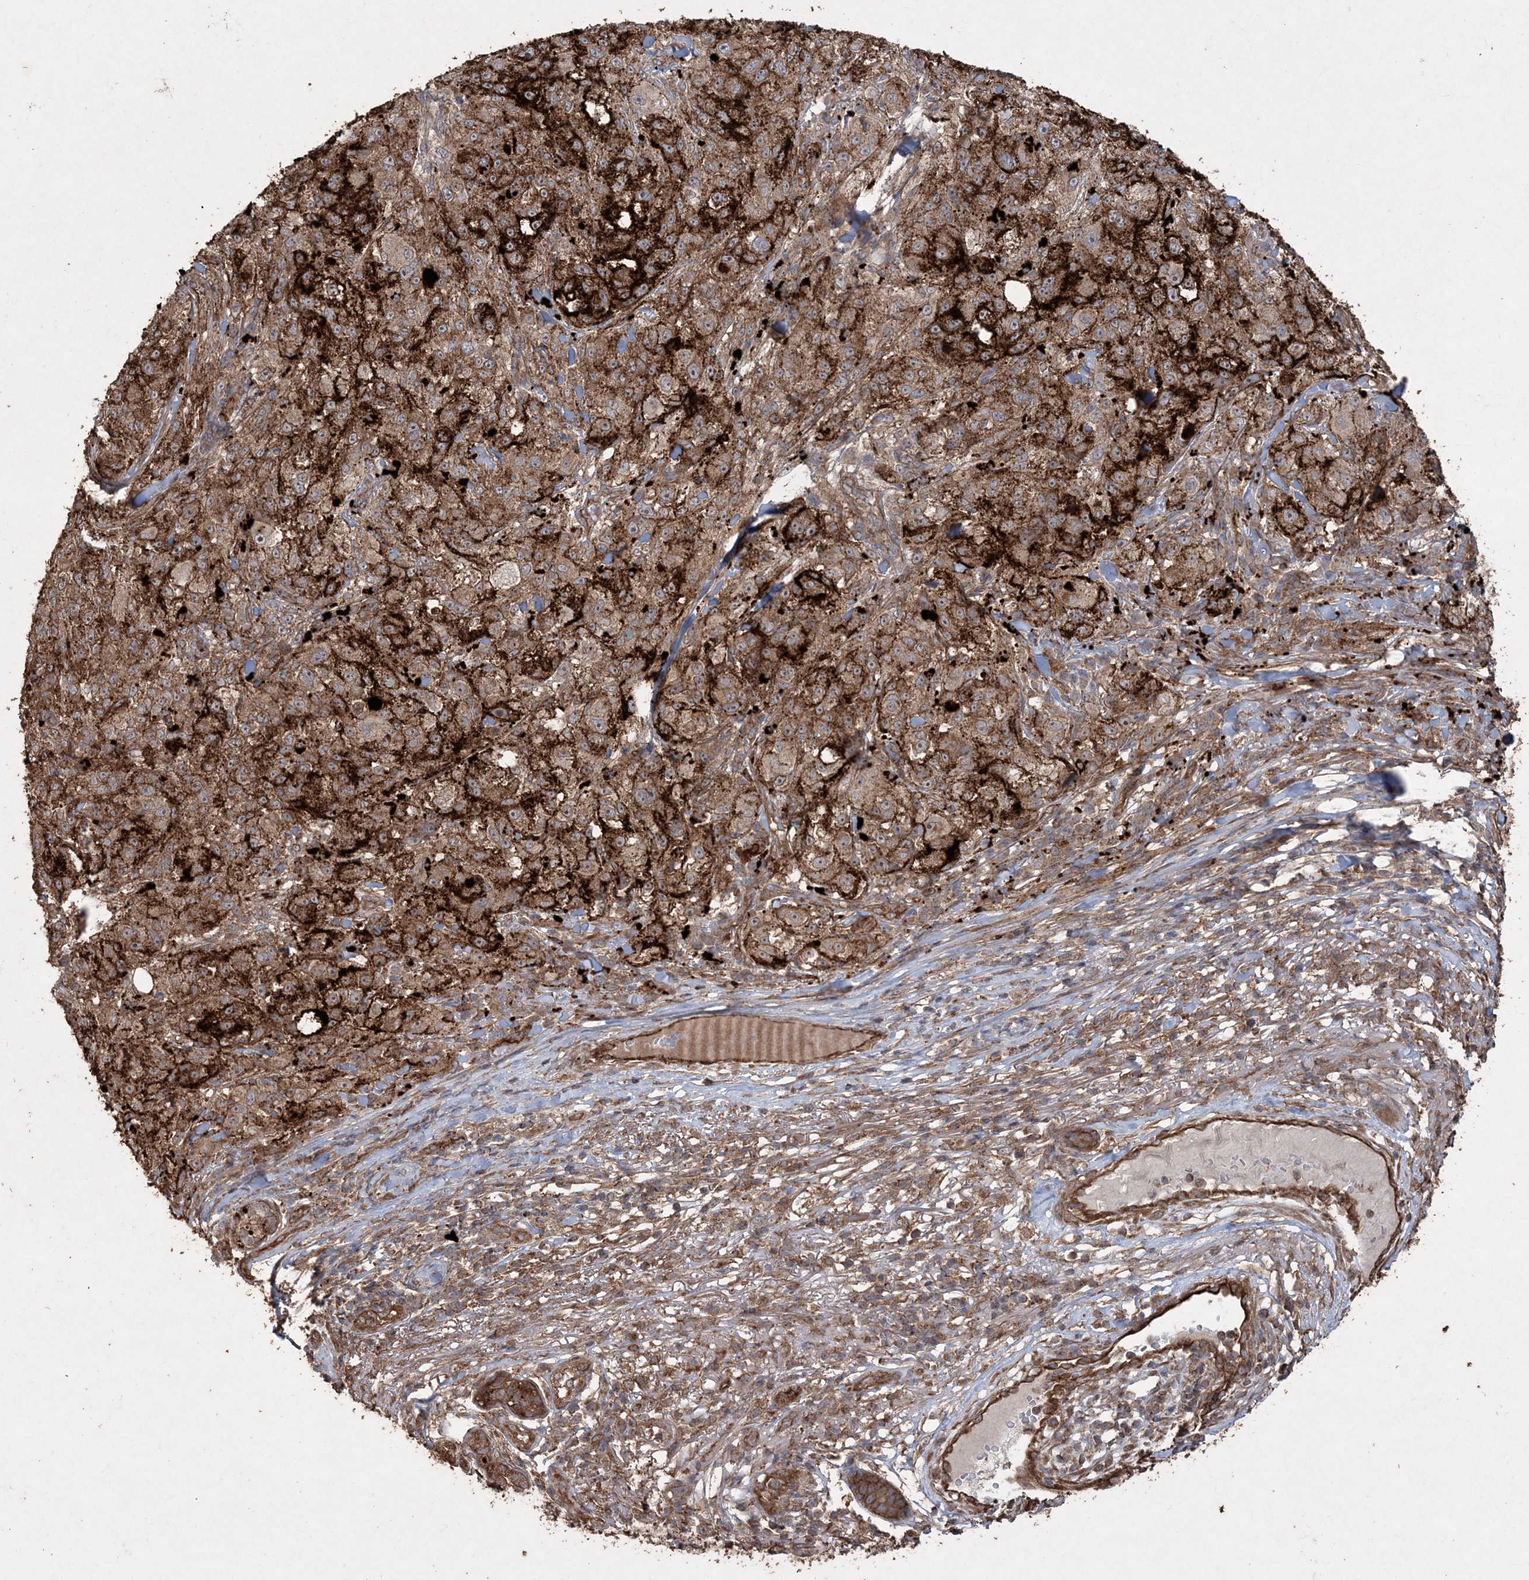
{"staining": {"intensity": "strong", "quantity": ">75%", "location": "cytoplasmic/membranous"}, "tissue": "melanoma", "cell_type": "Tumor cells", "image_type": "cancer", "snomed": [{"axis": "morphology", "description": "Necrosis, NOS"}, {"axis": "morphology", "description": "Malignant melanoma, NOS"}, {"axis": "topography", "description": "Skin"}], "caption": "Protein expression analysis of malignant melanoma demonstrates strong cytoplasmic/membranous positivity in approximately >75% of tumor cells. Using DAB (3,3'-diaminobenzidine) (brown) and hematoxylin (blue) stains, captured at high magnification using brightfield microscopy.", "gene": "TTC7A", "patient": {"sex": "female", "age": 87}}